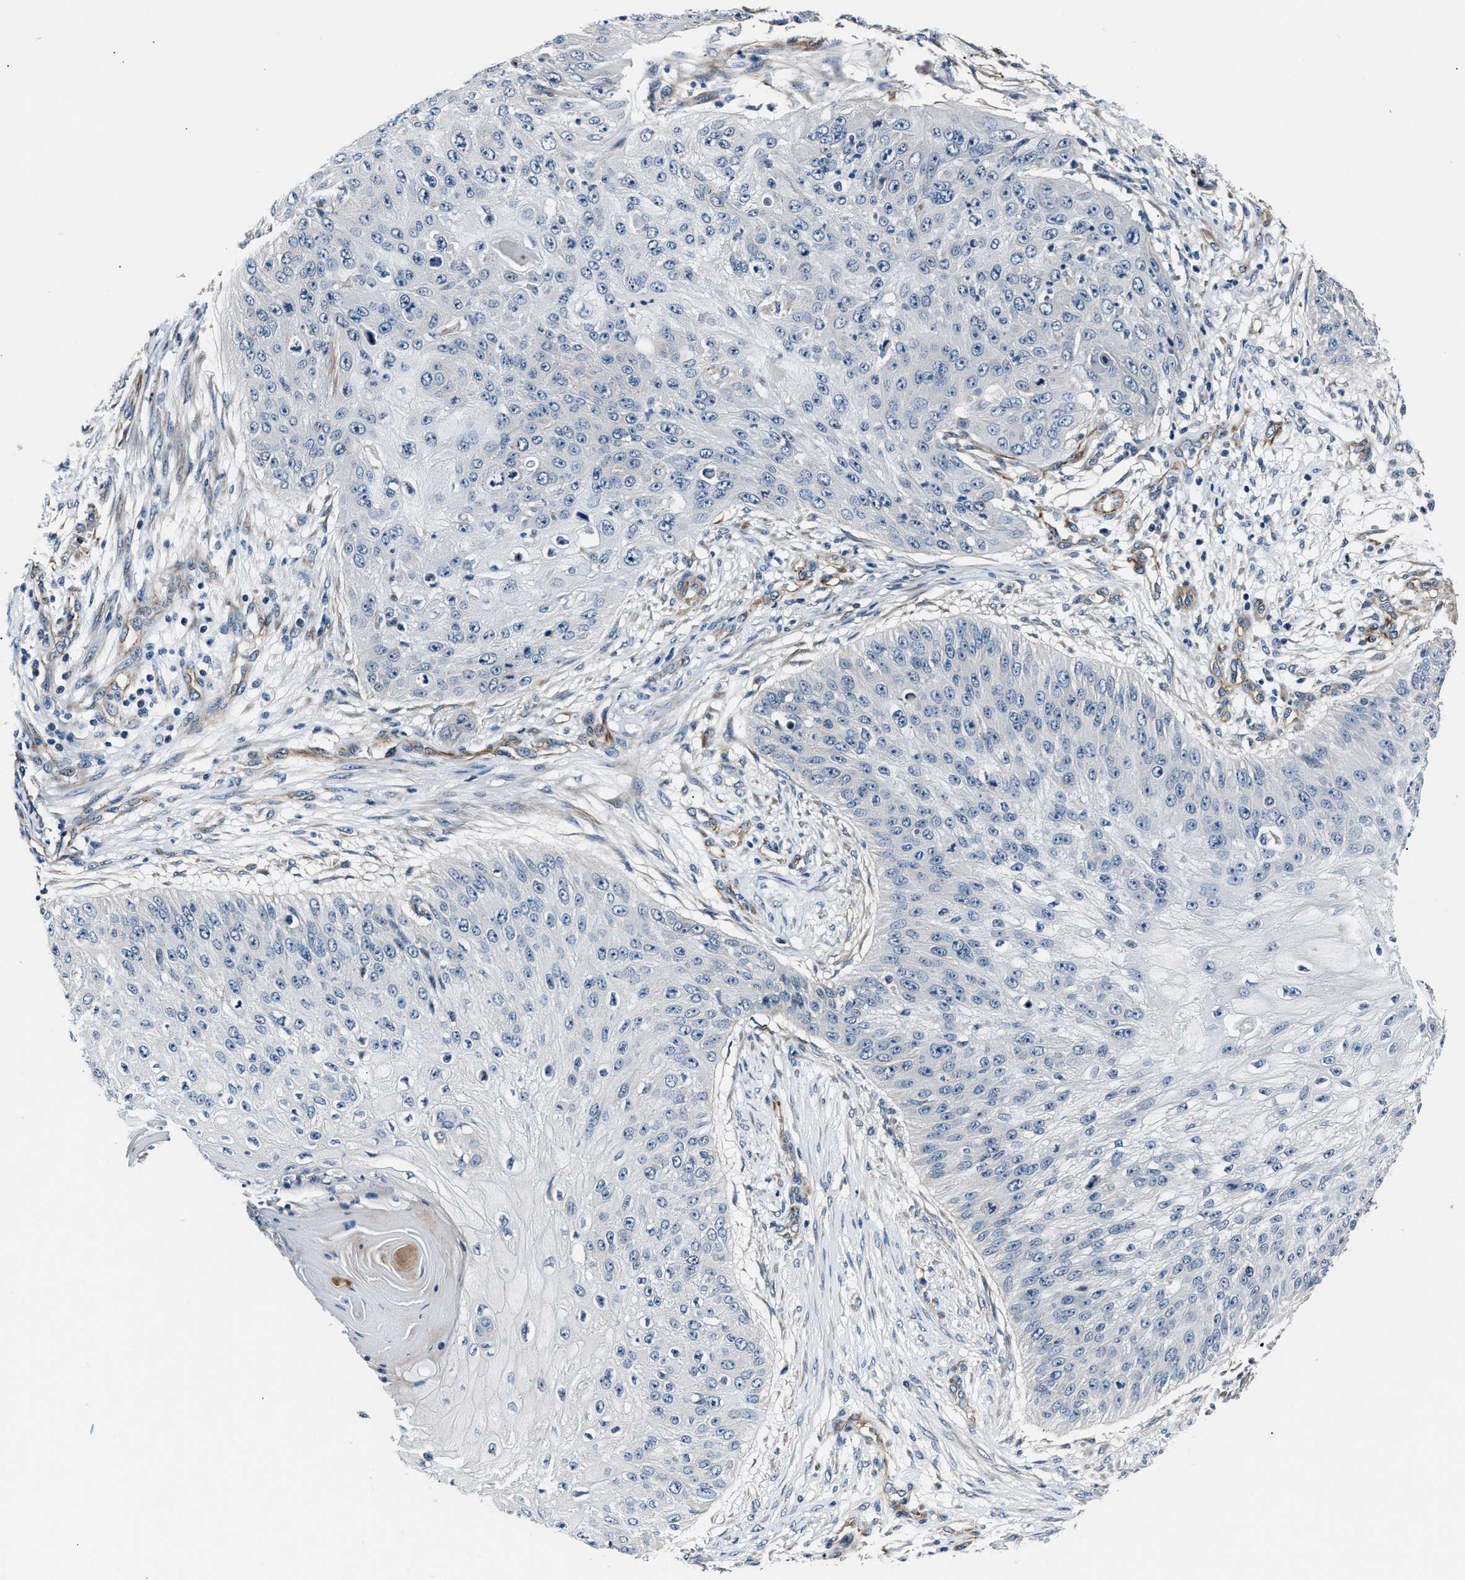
{"staining": {"intensity": "negative", "quantity": "none", "location": "none"}, "tissue": "skin cancer", "cell_type": "Tumor cells", "image_type": "cancer", "snomed": [{"axis": "morphology", "description": "Squamous cell carcinoma, NOS"}, {"axis": "topography", "description": "Skin"}], "caption": "Tumor cells are negative for brown protein staining in skin cancer.", "gene": "MPDZ", "patient": {"sex": "female", "age": 80}}